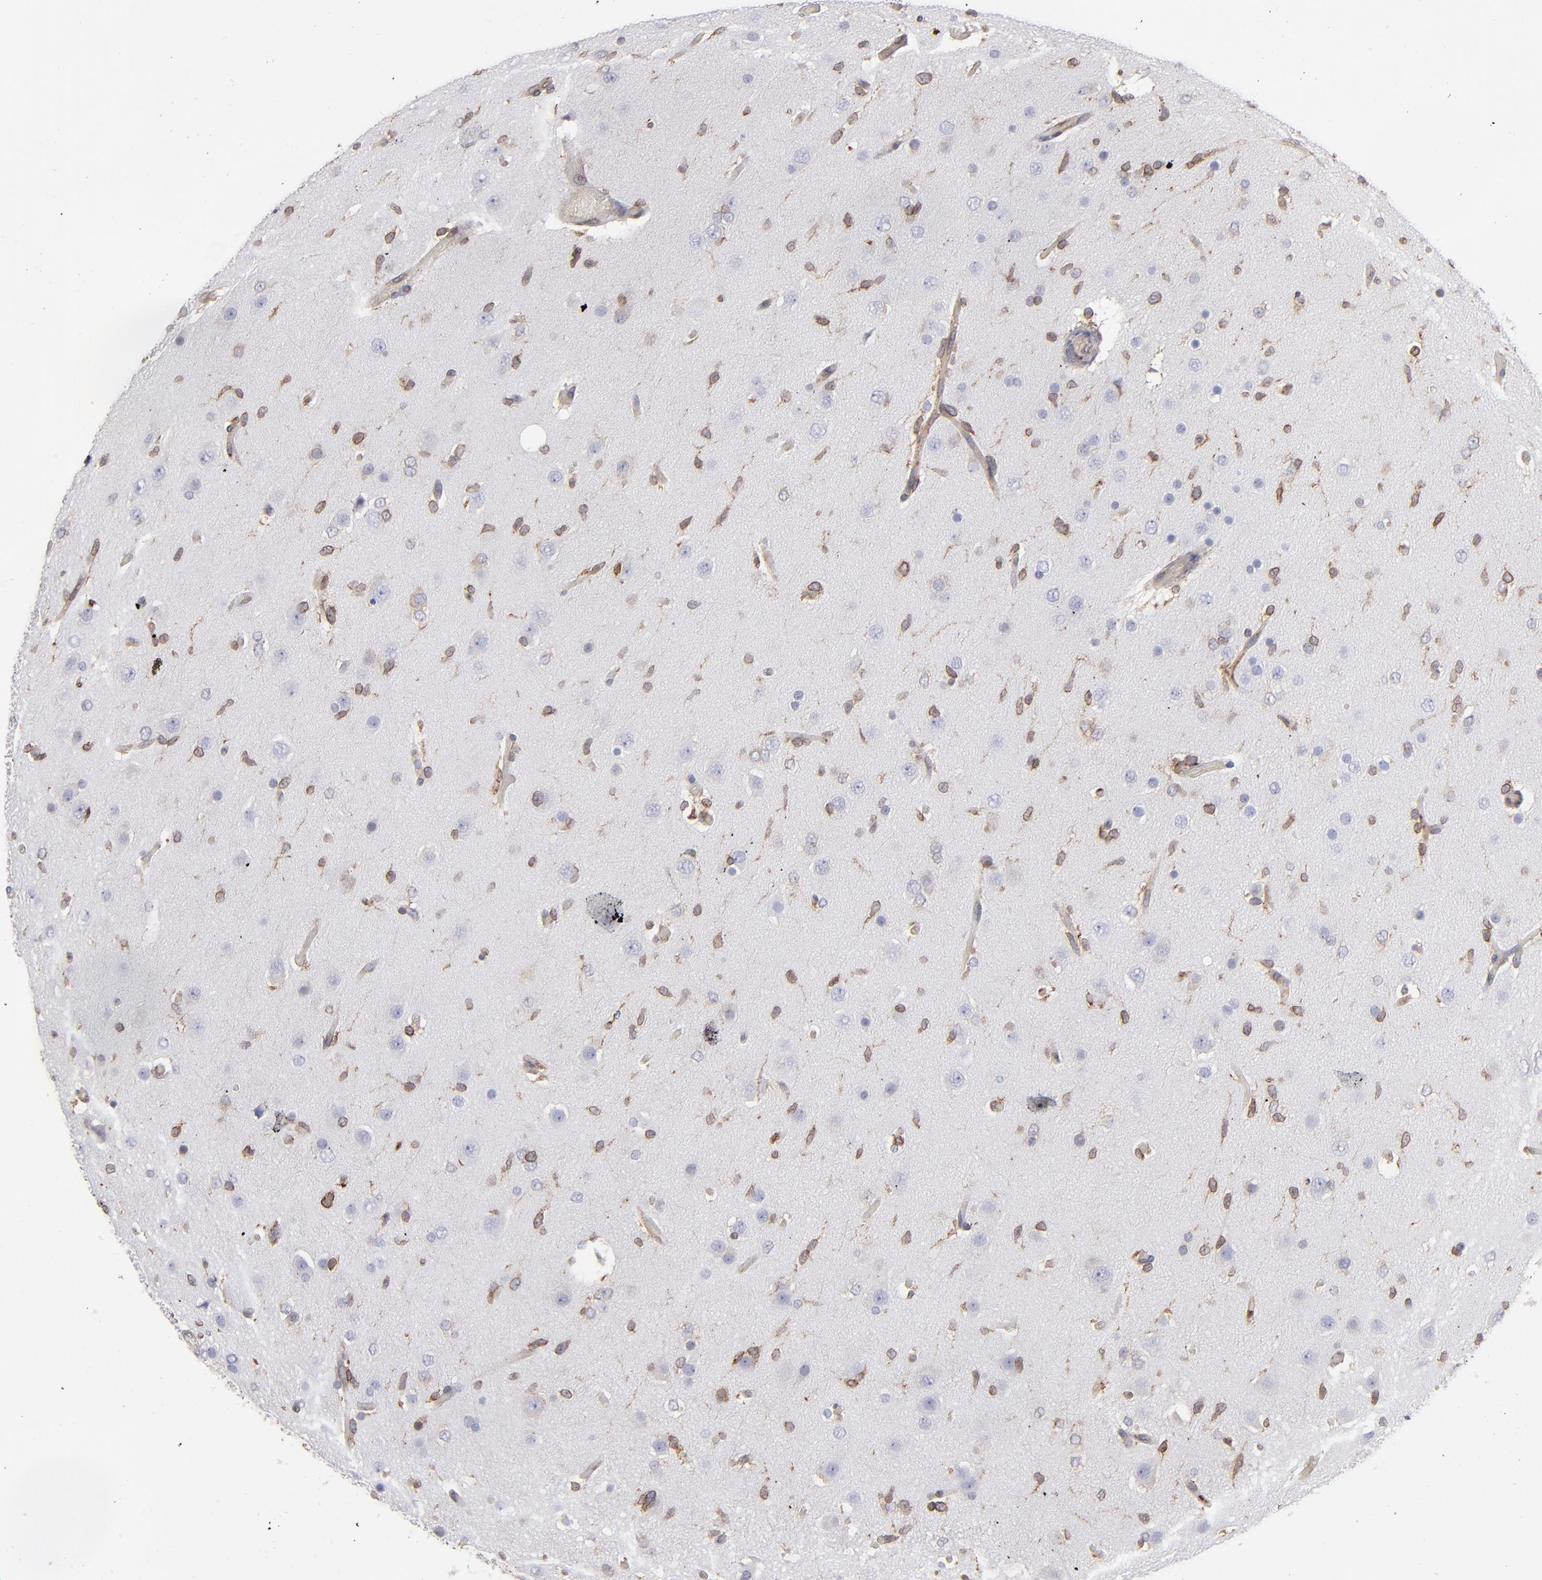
{"staining": {"intensity": "moderate", "quantity": "25%-75%", "location": "cytoplasmic/membranous"}, "tissue": "glioma", "cell_type": "Tumor cells", "image_type": "cancer", "snomed": [{"axis": "morphology", "description": "Glioma, malignant, High grade"}, {"axis": "topography", "description": "Brain"}], "caption": "IHC micrograph of human malignant glioma (high-grade) stained for a protein (brown), which reveals medium levels of moderate cytoplasmic/membranous expression in about 25%-75% of tumor cells.", "gene": "TMX1", "patient": {"sex": "male", "age": 33}}